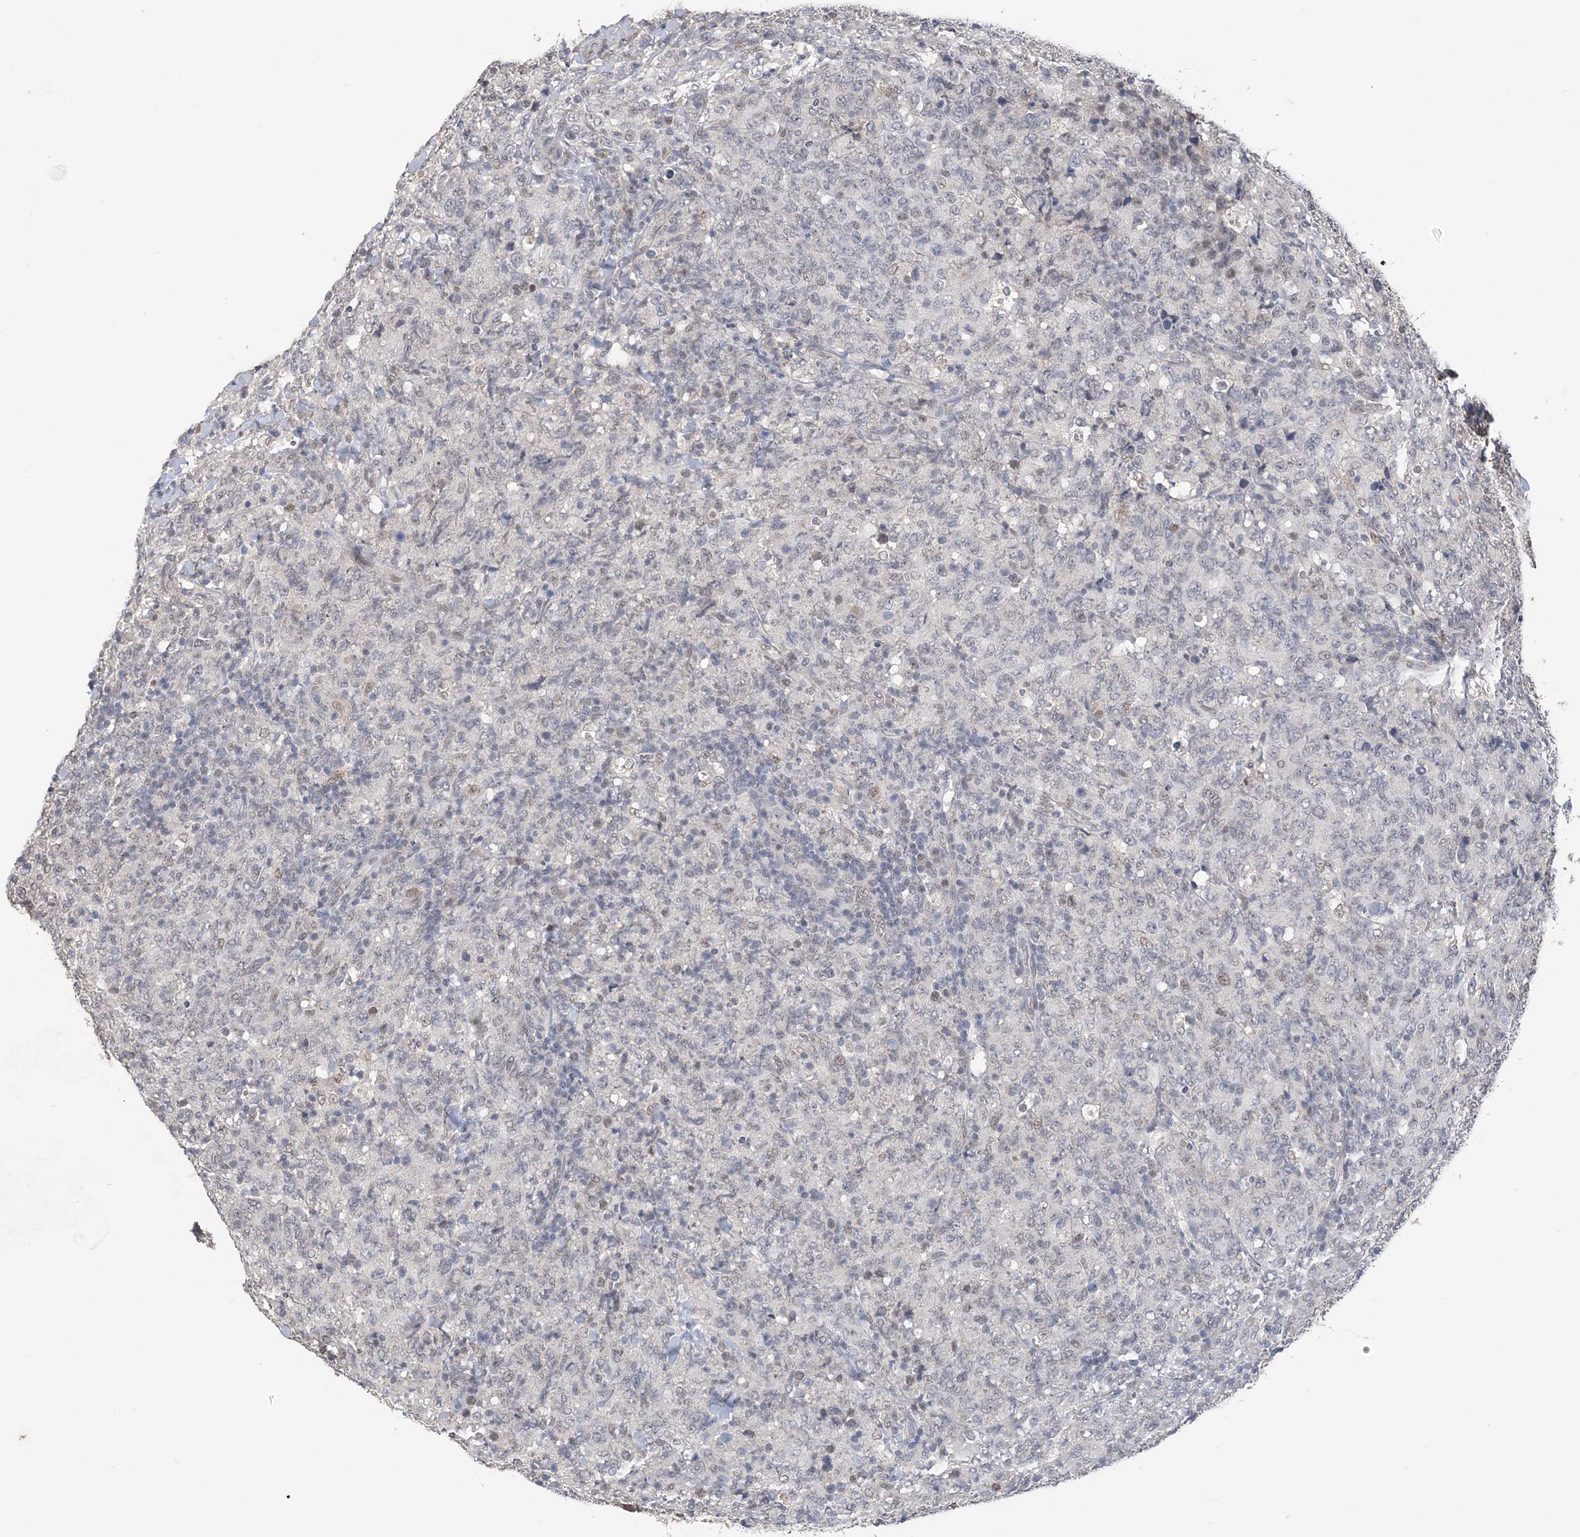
{"staining": {"intensity": "negative", "quantity": "none", "location": "none"}, "tissue": "lymphoma", "cell_type": "Tumor cells", "image_type": "cancer", "snomed": [{"axis": "morphology", "description": "Malignant lymphoma, non-Hodgkin's type, High grade"}, {"axis": "topography", "description": "Tonsil"}], "caption": "Protein analysis of lymphoma displays no significant staining in tumor cells.", "gene": "ZBTB7A", "patient": {"sex": "female", "age": 36}}